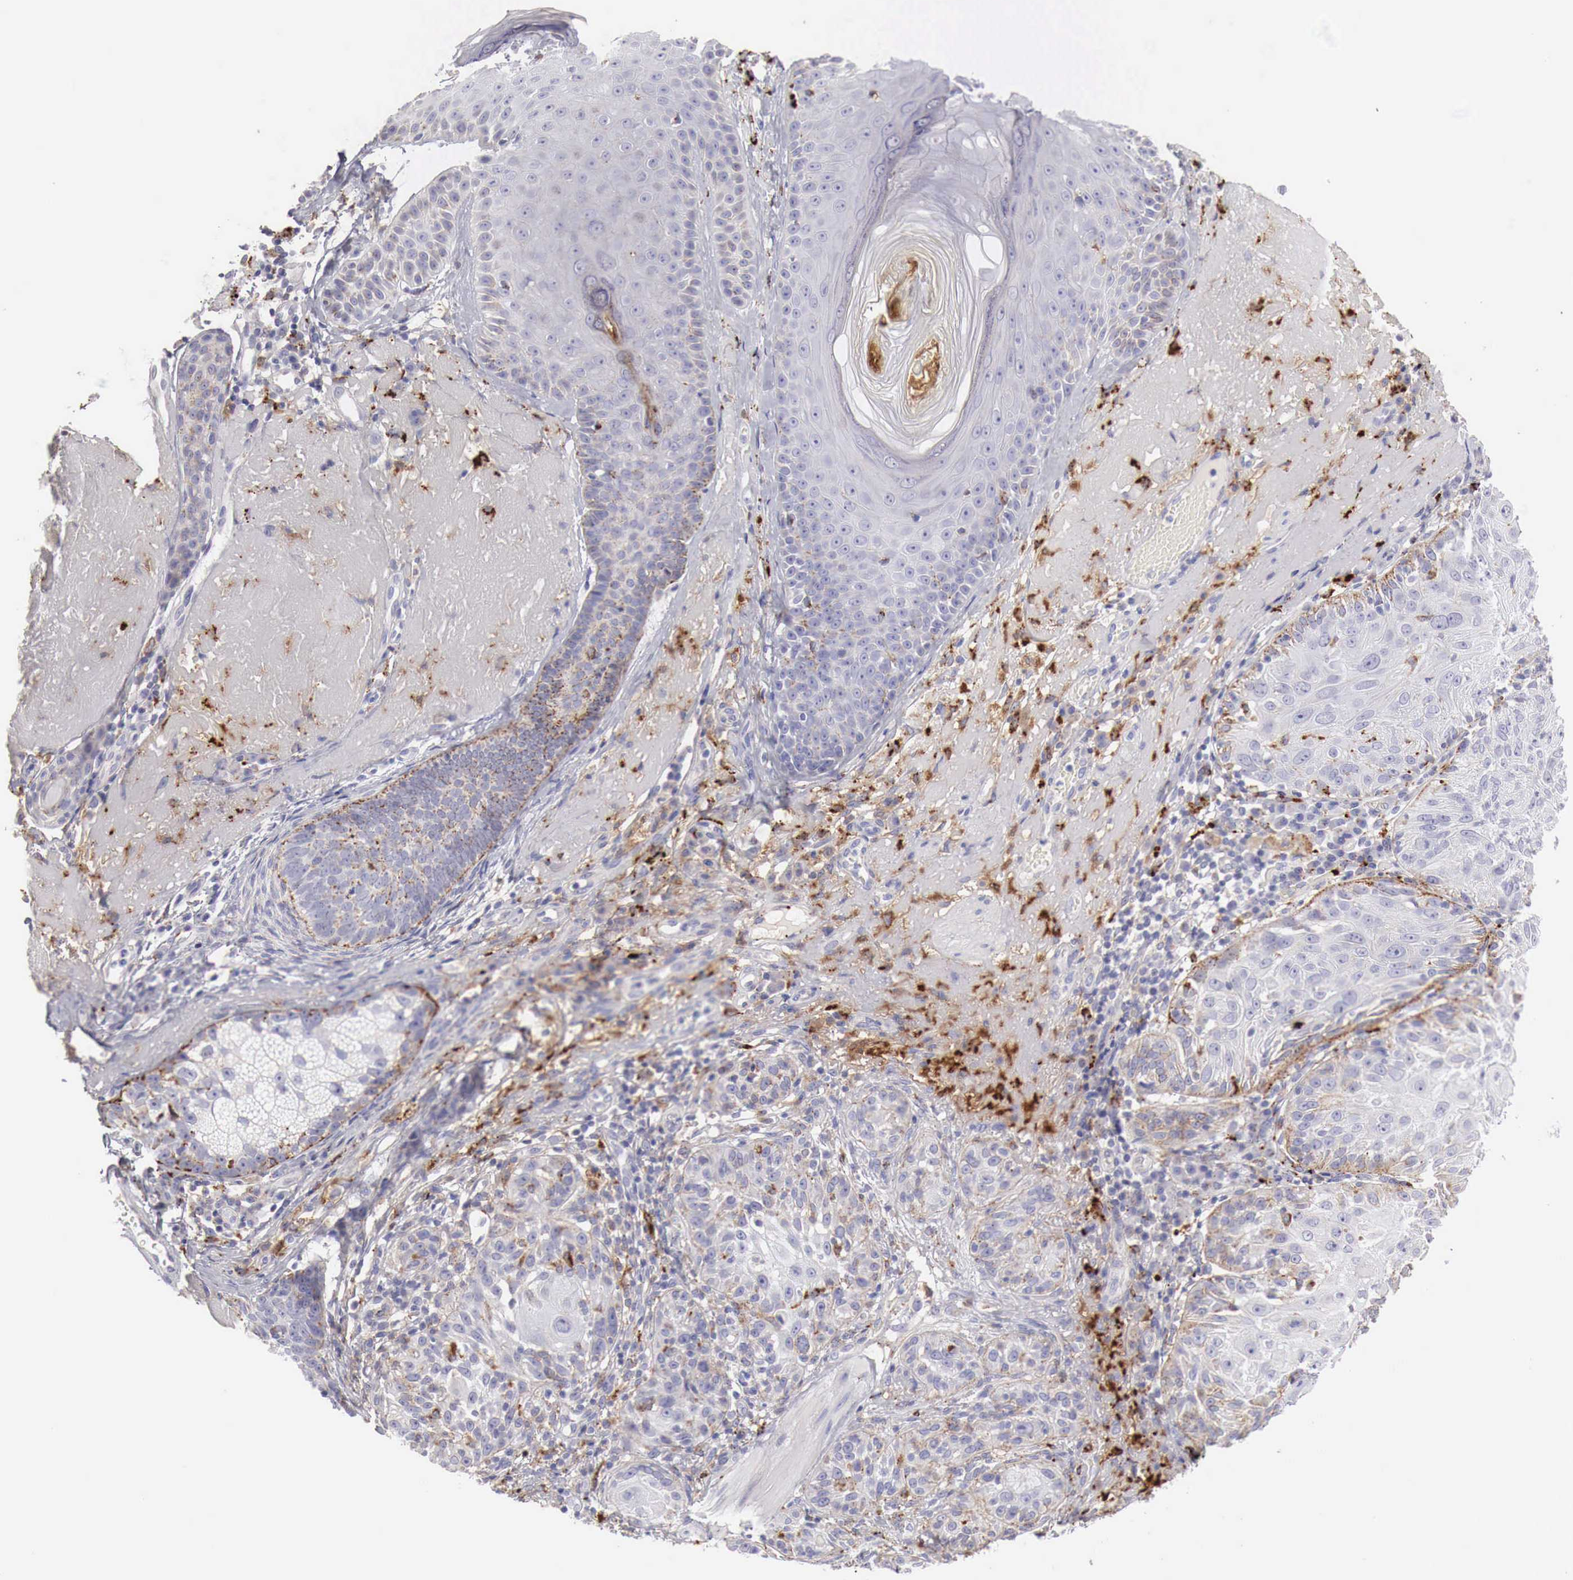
{"staining": {"intensity": "negative", "quantity": "none", "location": "none"}, "tissue": "skin cancer", "cell_type": "Tumor cells", "image_type": "cancer", "snomed": [{"axis": "morphology", "description": "Squamous cell carcinoma, NOS"}, {"axis": "topography", "description": "Skin"}], "caption": "Squamous cell carcinoma (skin) was stained to show a protein in brown. There is no significant staining in tumor cells. (DAB immunohistochemistry (IHC) visualized using brightfield microscopy, high magnification).", "gene": "GLA", "patient": {"sex": "female", "age": 89}}